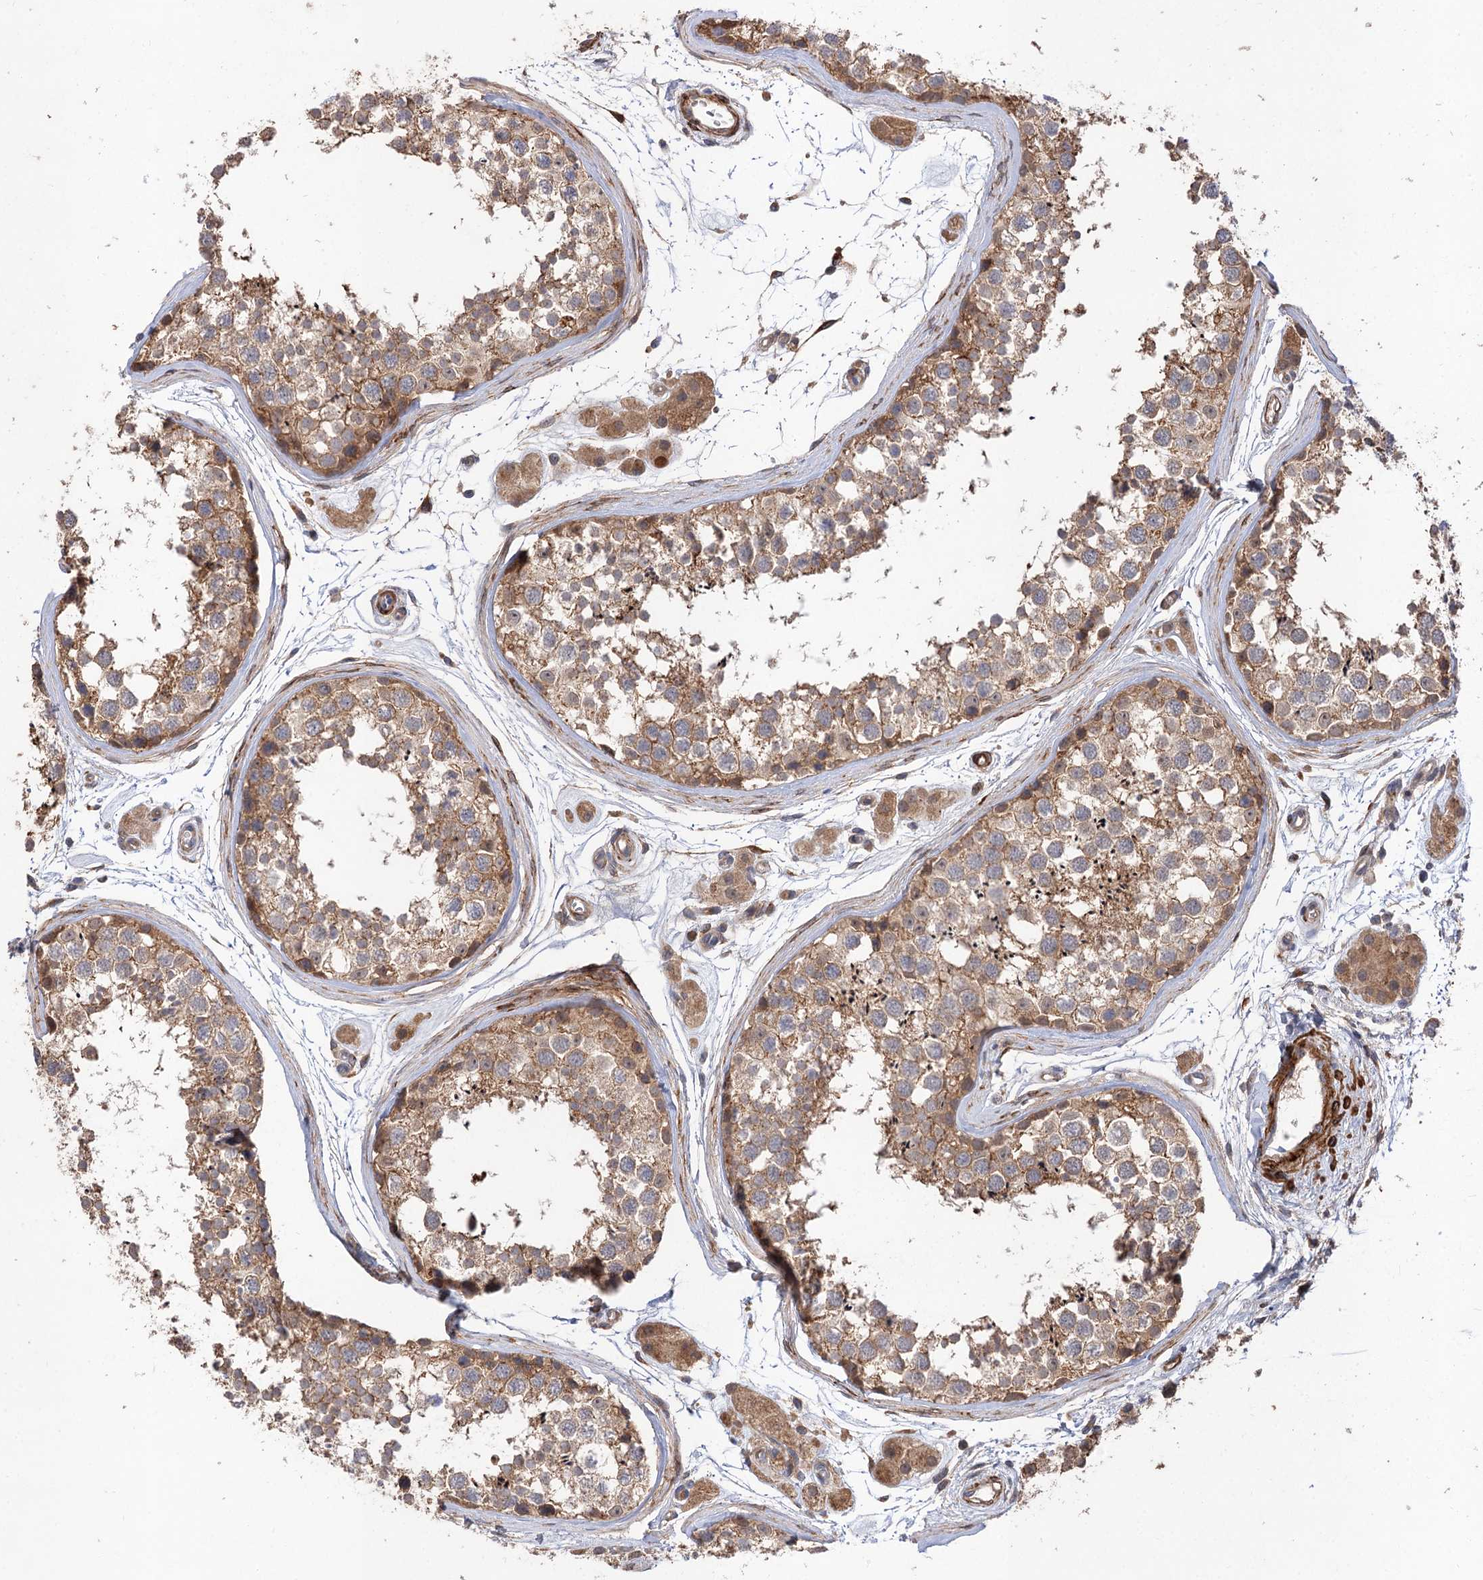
{"staining": {"intensity": "moderate", "quantity": ">75%", "location": "cytoplasmic/membranous"}, "tissue": "testis", "cell_type": "Cells in seminiferous ducts", "image_type": "normal", "snomed": [{"axis": "morphology", "description": "Normal tissue, NOS"}, {"axis": "topography", "description": "Testis"}], "caption": "A high-resolution micrograph shows IHC staining of normal testis, which displays moderate cytoplasmic/membranous staining in approximately >75% of cells in seminiferous ducts.", "gene": "FBXW8", "patient": {"sex": "male", "age": 56}}